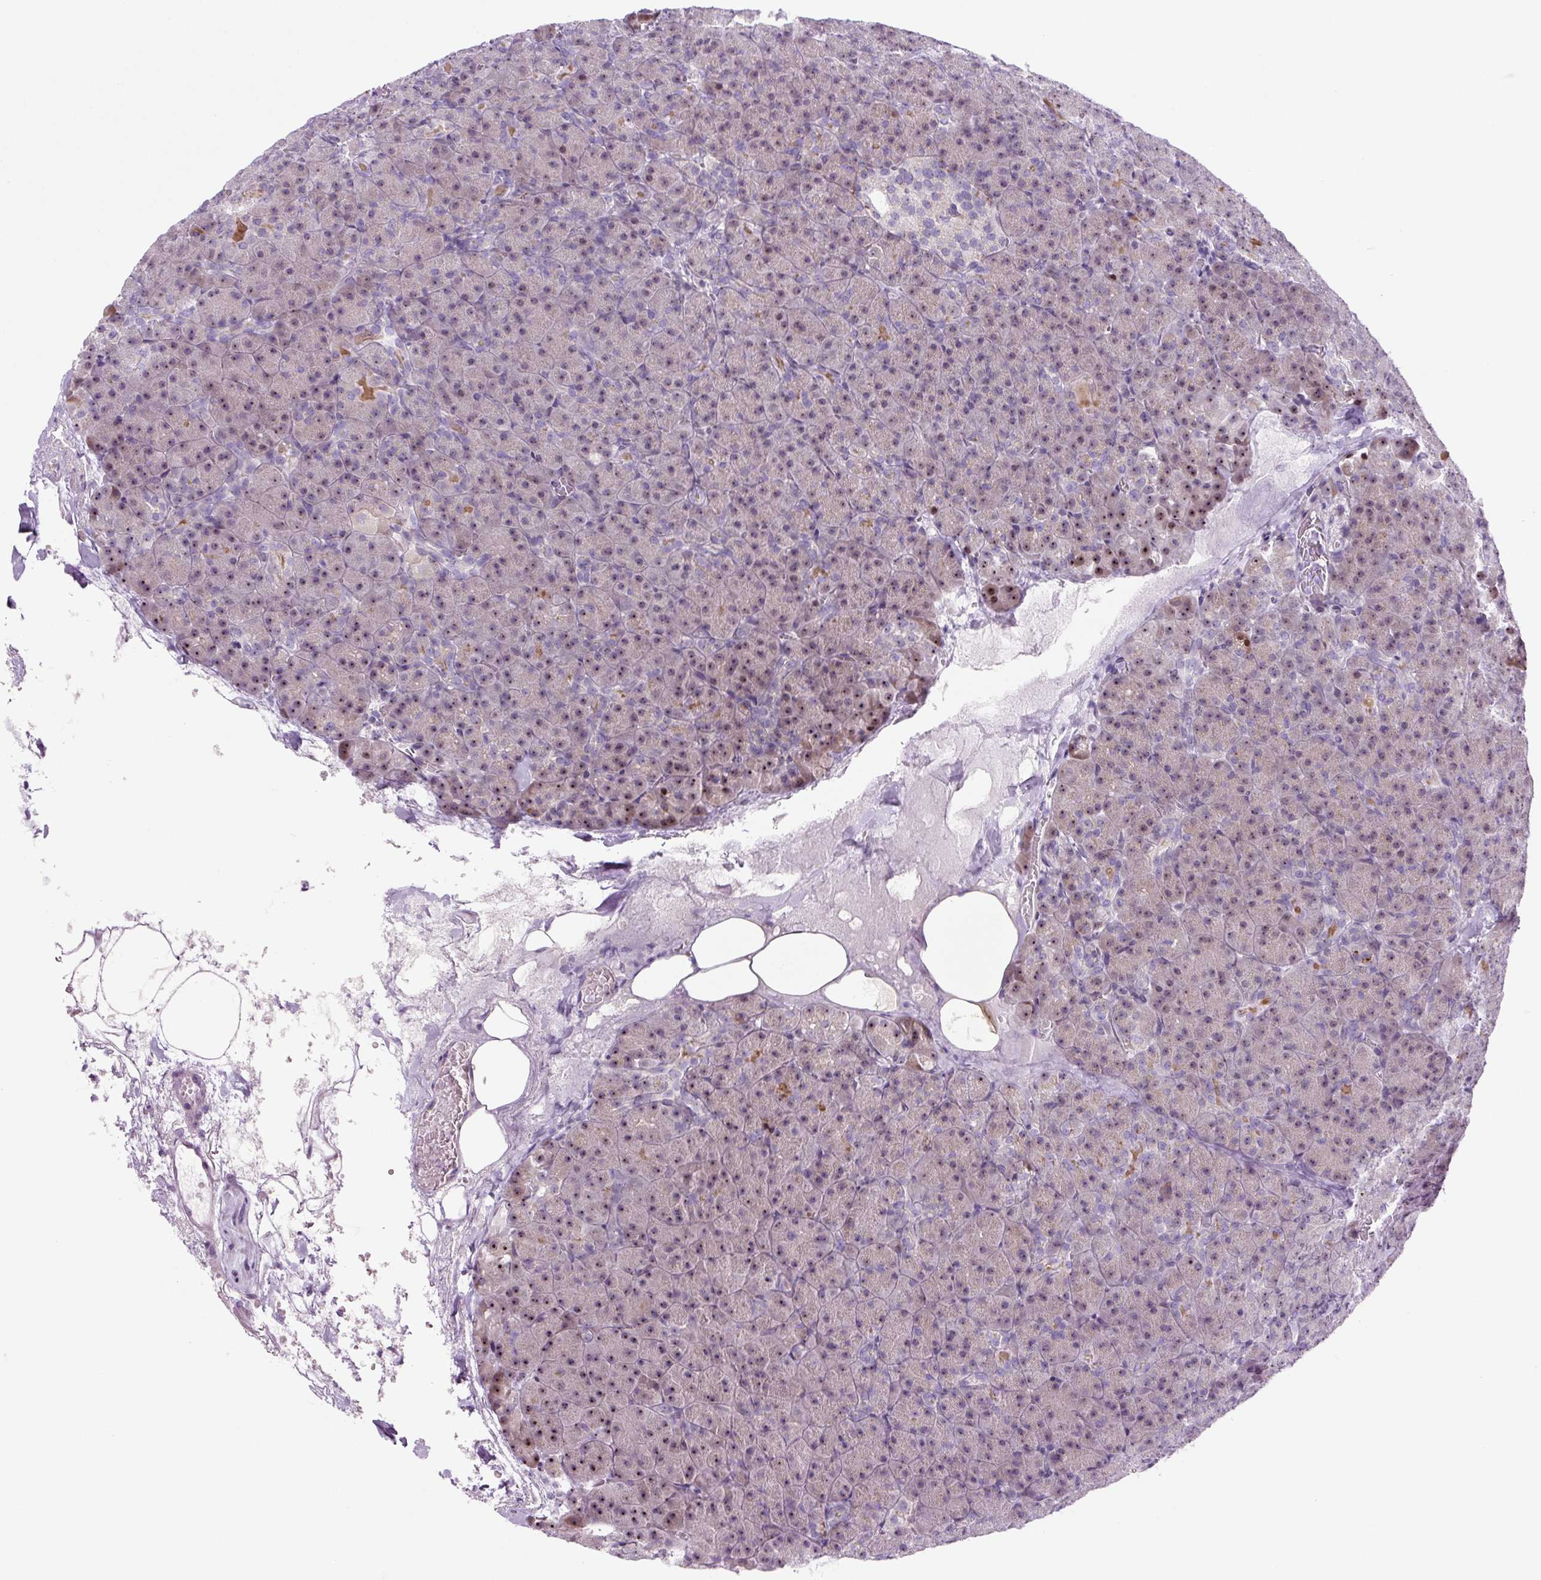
{"staining": {"intensity": "moderate", "quantity": "25%-75%", "location": "cytoplasmic/membranous,nuclear"}, "tissue": "pancreas", "cell_type": "Exocrine glandular cells", "image_type": "normal", "snomed": [{"axis": "morphology", "description": "Normal tissue, NOS"}, {"axis": "topography", "description": "Pancreas"}], "caption": "Immunohistochemistry (IHC) (DAB) staining of normal human pancreas exhibits moderate cytoplasmic/membranous,nuclear protein expression in approximately 25%-75% of exocrine glandular cells. The staining was performed using DAB (3,3'-diaminobenzidine), with brown indicating positive protein expression. Nuclei are stained blue with hematoxylin.", "gene": "RRS1", "patient": {"sex": "female", "age": 74}}